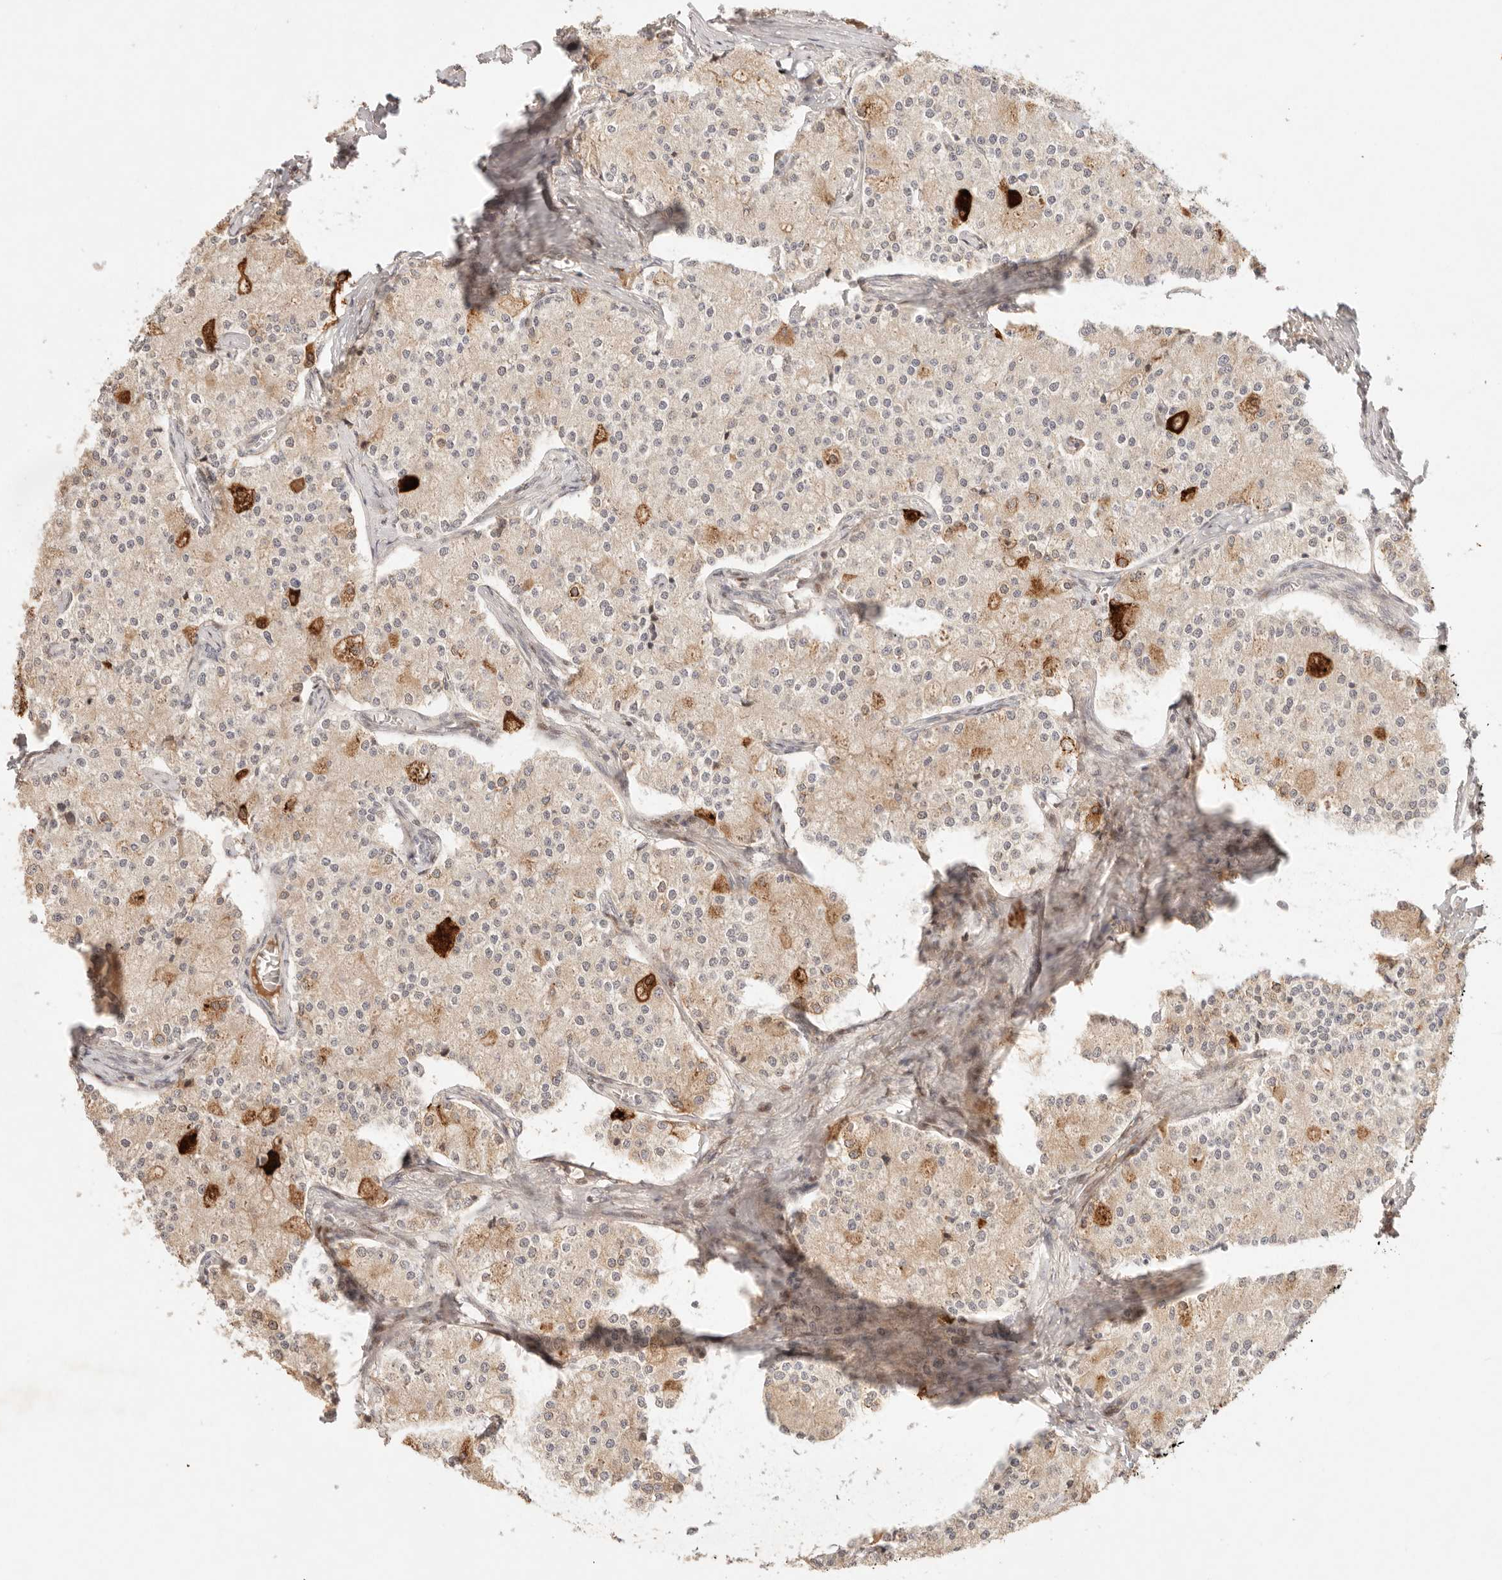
{"staining": {"intensity": "weak", "quantity": "25%-75%", "location": "cytoplasmic/membranous"}, "tissue": "carcinoid", "cell_type": "Tumor cells", "image_type": "cancer", "snomed": [{"axis": "morphology", "description": "Carcinoid, malignant, NOS"}, {"axis": "topography", "description": "Colon"}], "caption": "A photomicrograph of human carcinoid stained for a protein reveals weak cytoplasmic/membranous brown staining in tumor cells.", "gene": "PHLDA3", "patient": {"sex": "female", "age": 52}}